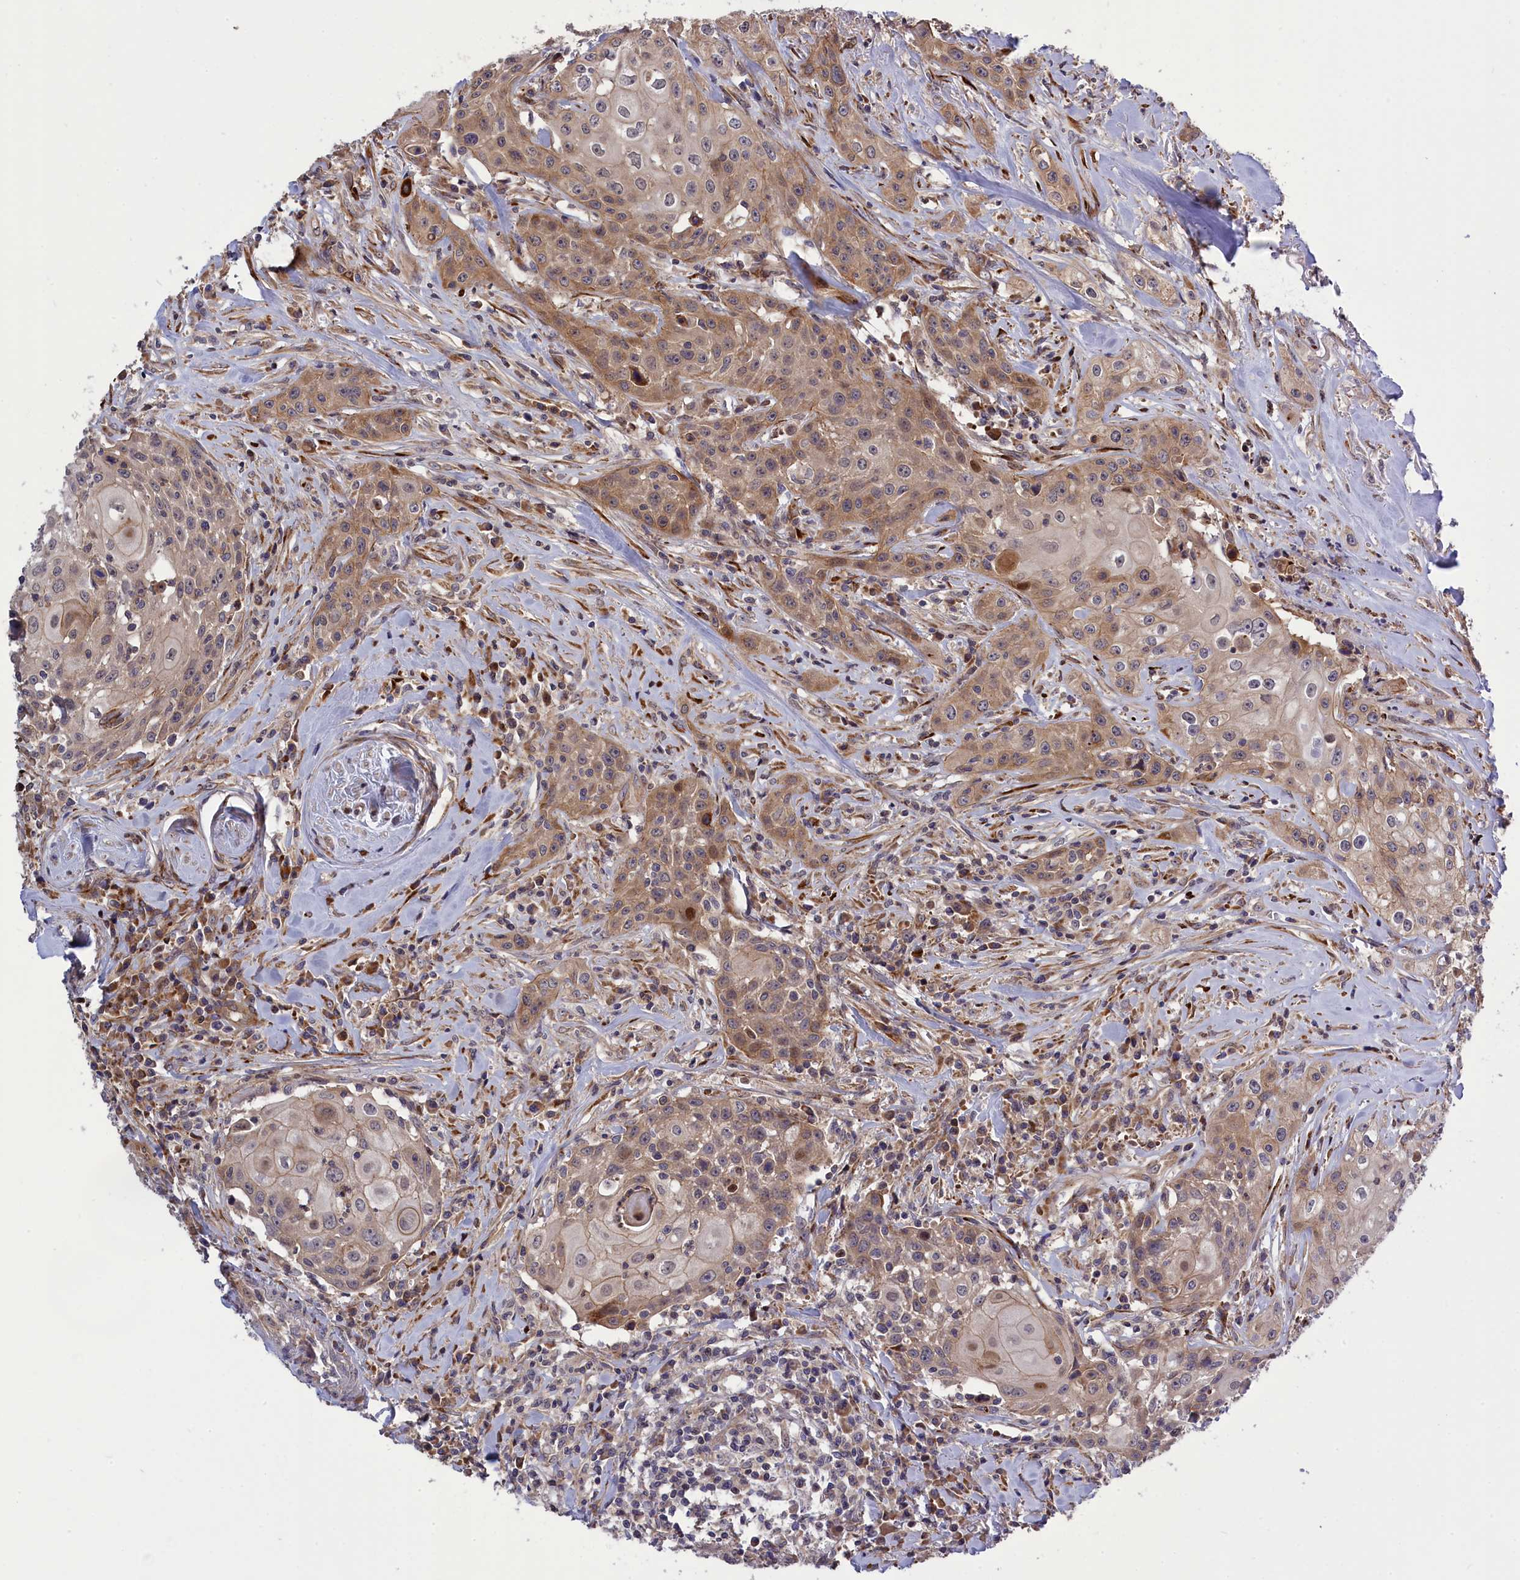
{"staining": {"intensity": "moderate", "quantity": "25%-75%", "location": "cytoplasmic/membranous"}, "tissue": "head and neck cancer", "cell_type": "Tumor cells", "image_type": "cancer", "snomed": [{"axis": "morphology", "description": "Squamous cell carcinoma, NOS"}, {"axis": "topography", "description": "Oral tissue"}, {"axis": "topography", "description": "Head-Neck"}], "caption": "An immunohistochemistry micrograph of neoplastic tissue is shown. Protein staining in brown labels moderate cytoplasmic/membranous positivity in head and neck squamous cell carcinoma within tumor cells.", "gene": "DDX60L", "patient": {"sex": "female", "age": 82}}